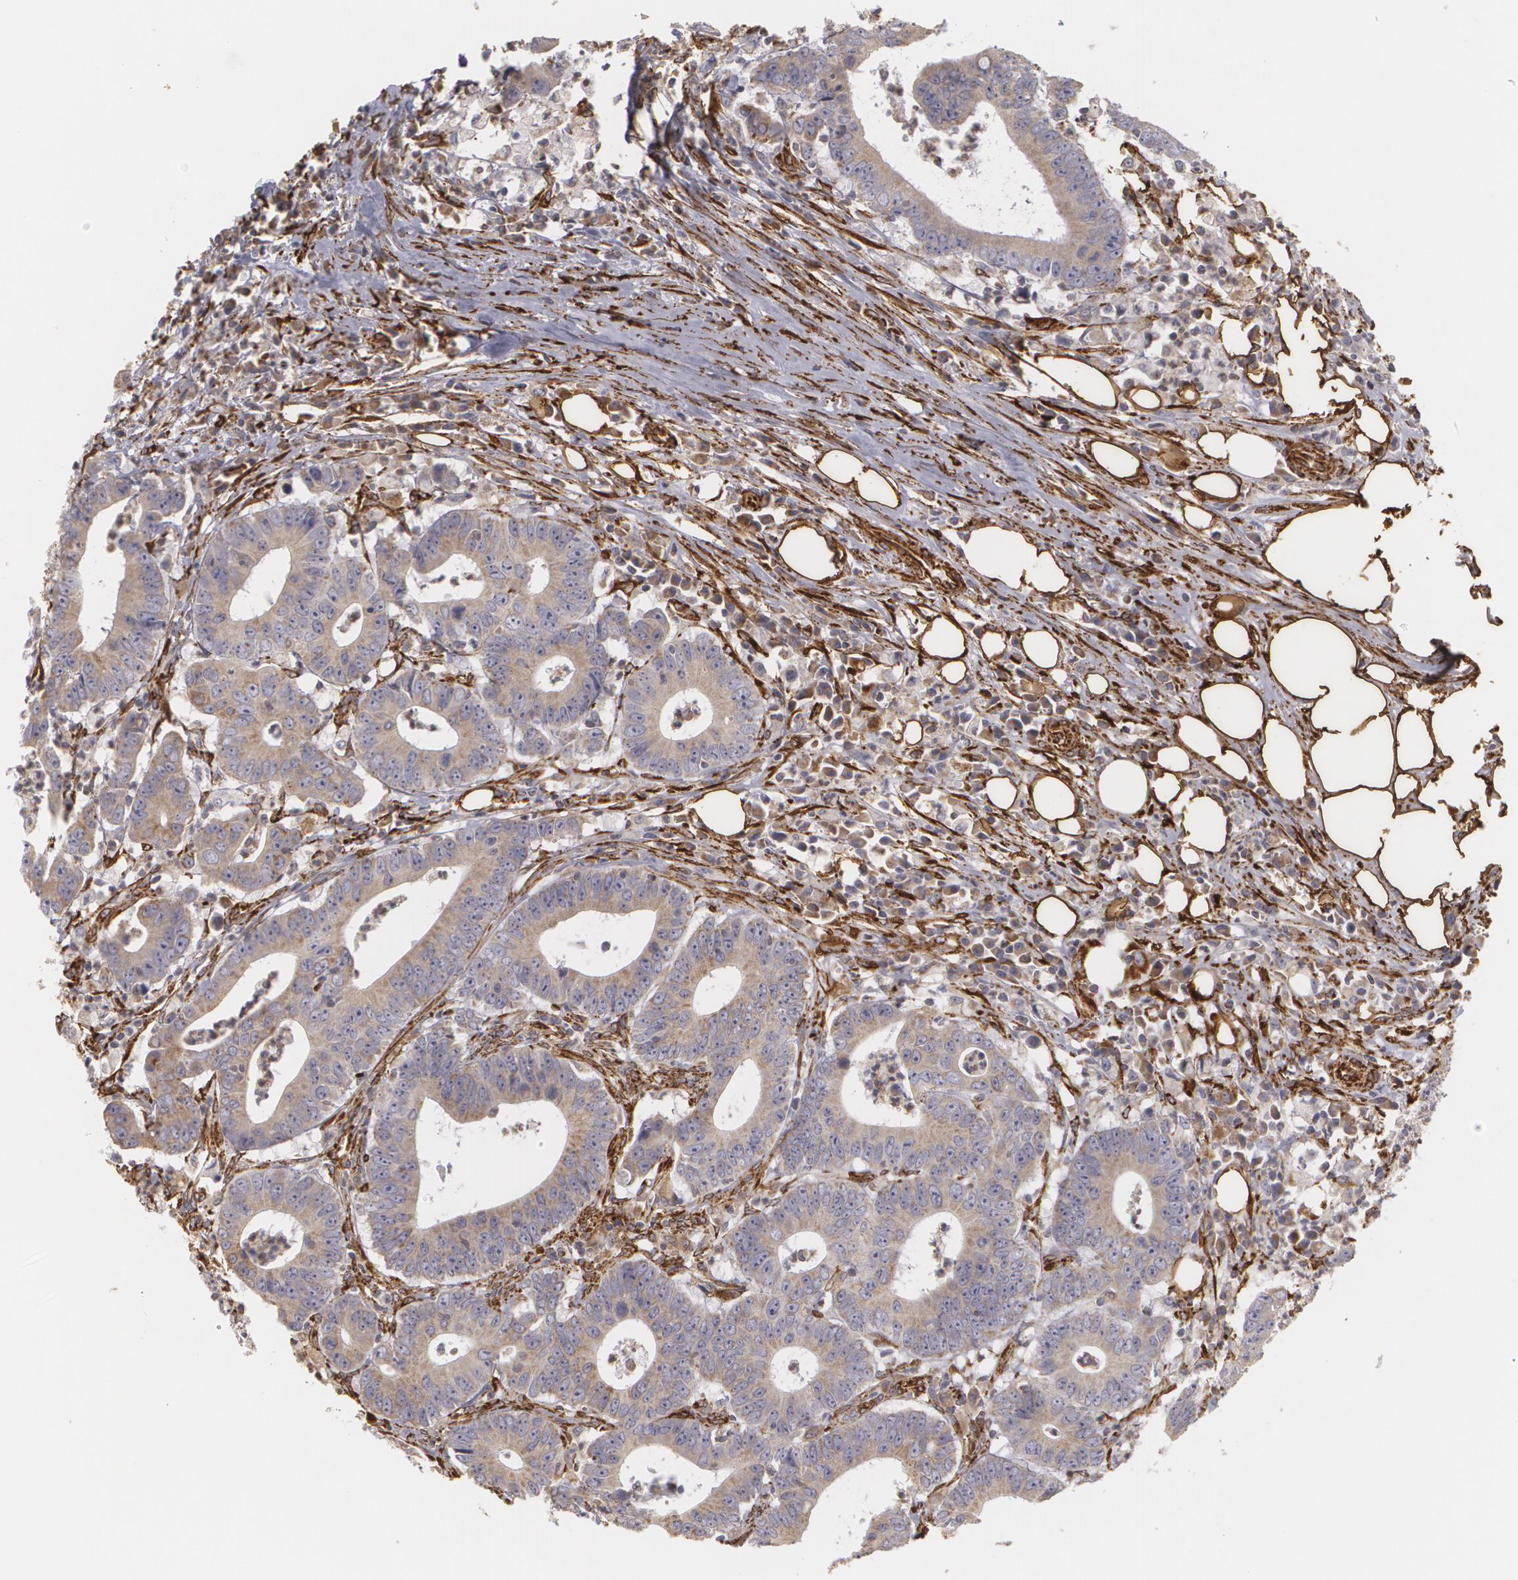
{"staining": {"intensity": "weak", "quantity": ">75%", "location": "cytoplasmic/membranous"}, "tissue": "colorectal cancer", "cell_type": "Tumor cells", "image_type": "cancer", "snomed": [{"axis": "morphology", "description": "Adenocarcinoma, NOS"}, {"axis": "topography", "description": "Colon"}], "caption": "Colorectal cancer (adenocarcinoma) stained with immunohistochemistry (IHC) demonstrates weak cytoplasmic/membranous positivity in about >75% of tumor cells. (brown staining indicates protein expression, while blue staining denotes nuclei).", "gene": "CYB5R3", "patient": {"sex": "male", "age": 55}}